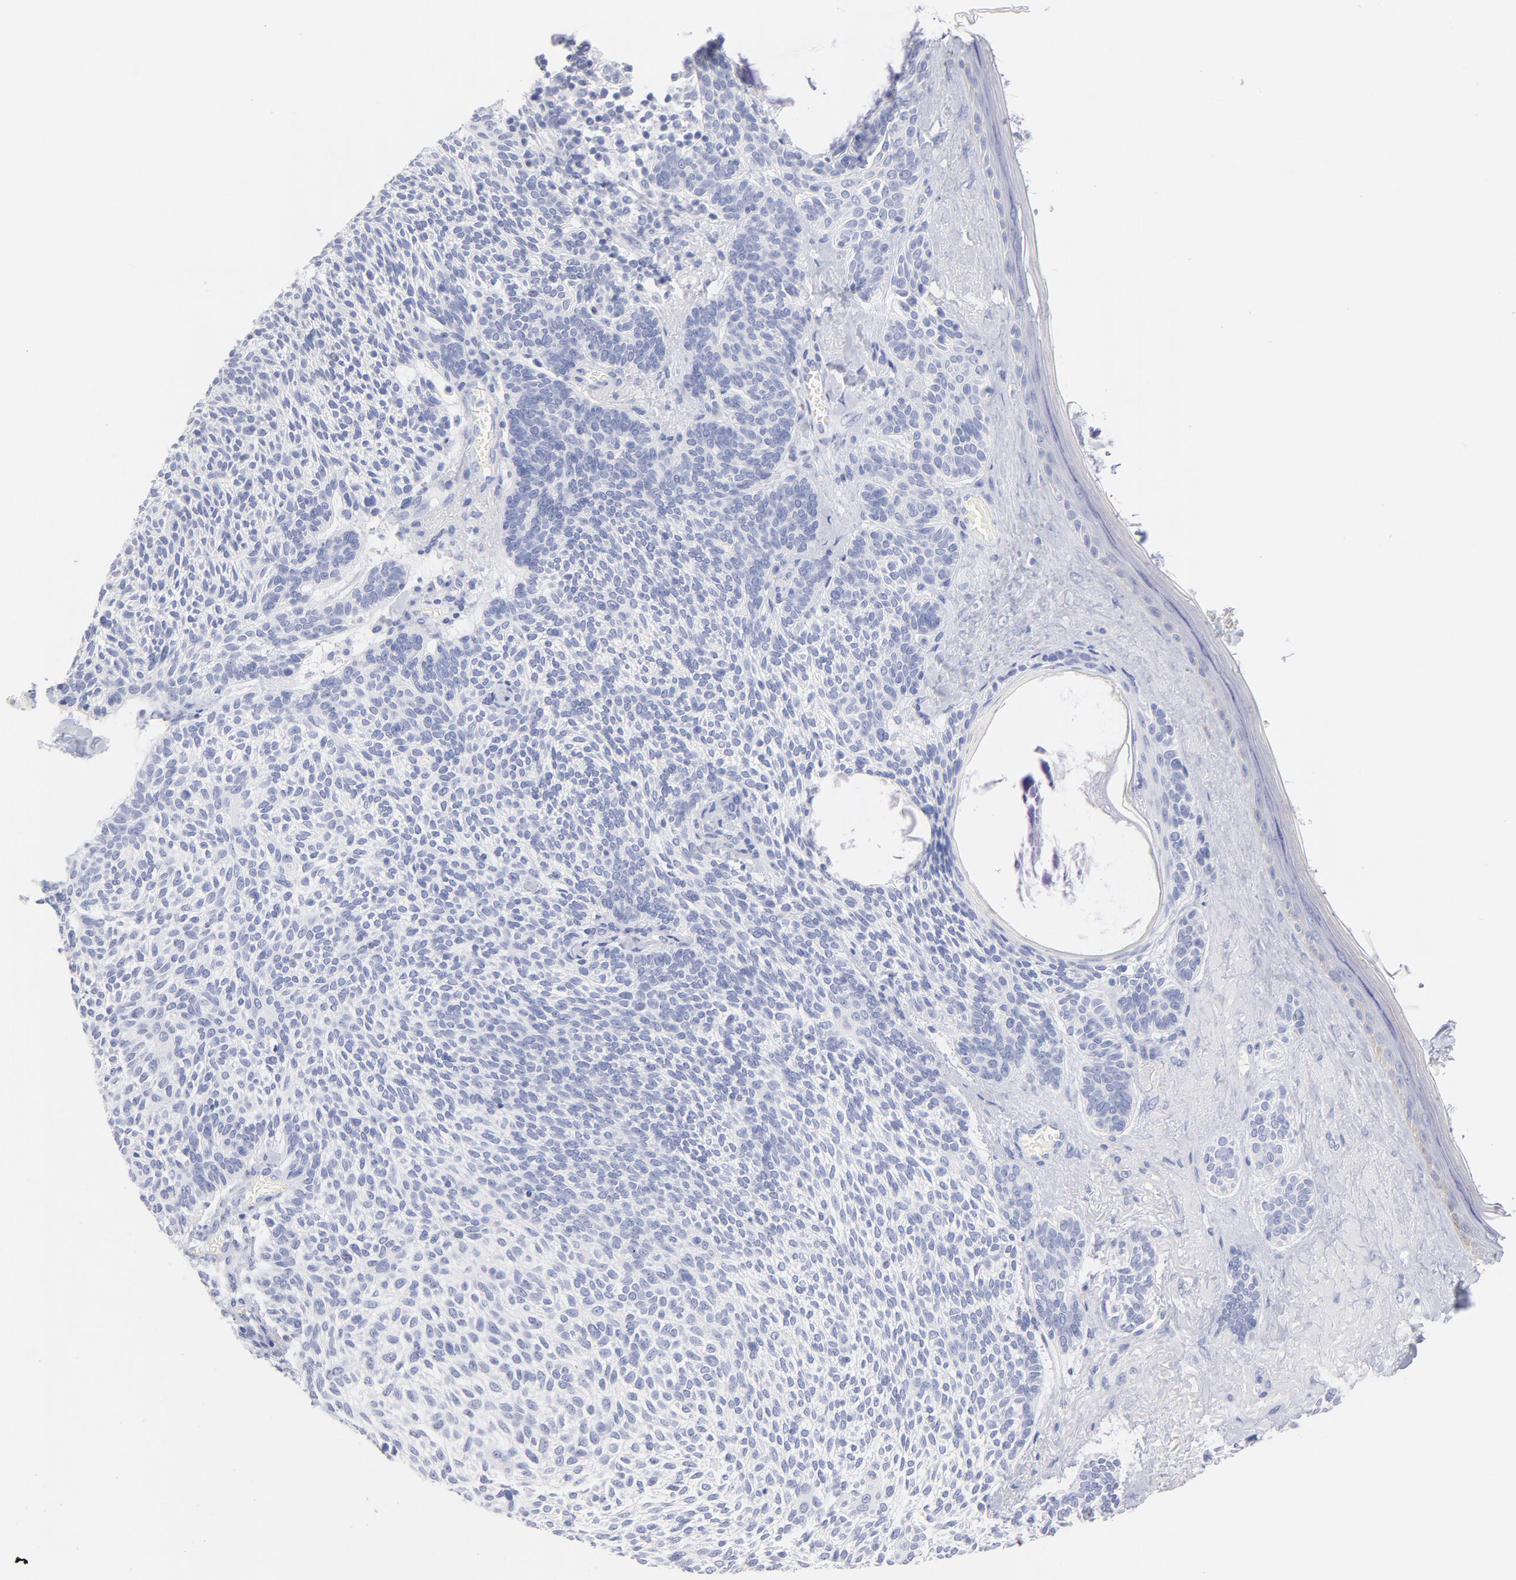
{"staining": {"intensity": "negative", "quantity": "none", "location": "none"}, "tissue": "skin cancer", "cell_type": "Tumor cells", "image_type": "cancer", "snomed": [{"axis": "morphology", "description": "Normal tissue, NOS"}, {"axis": "morphology", "description": "Basal cell carcinoma"}, {"axis": "topography", "description": "Skin"}], "caption": "DAB immunohistochemical staining of human skin cancer (basal cell carcinoma) displays no significant expression in tumor cells.", "gene": "SCGN", "patient": {"sex": "female", "age": 70}}